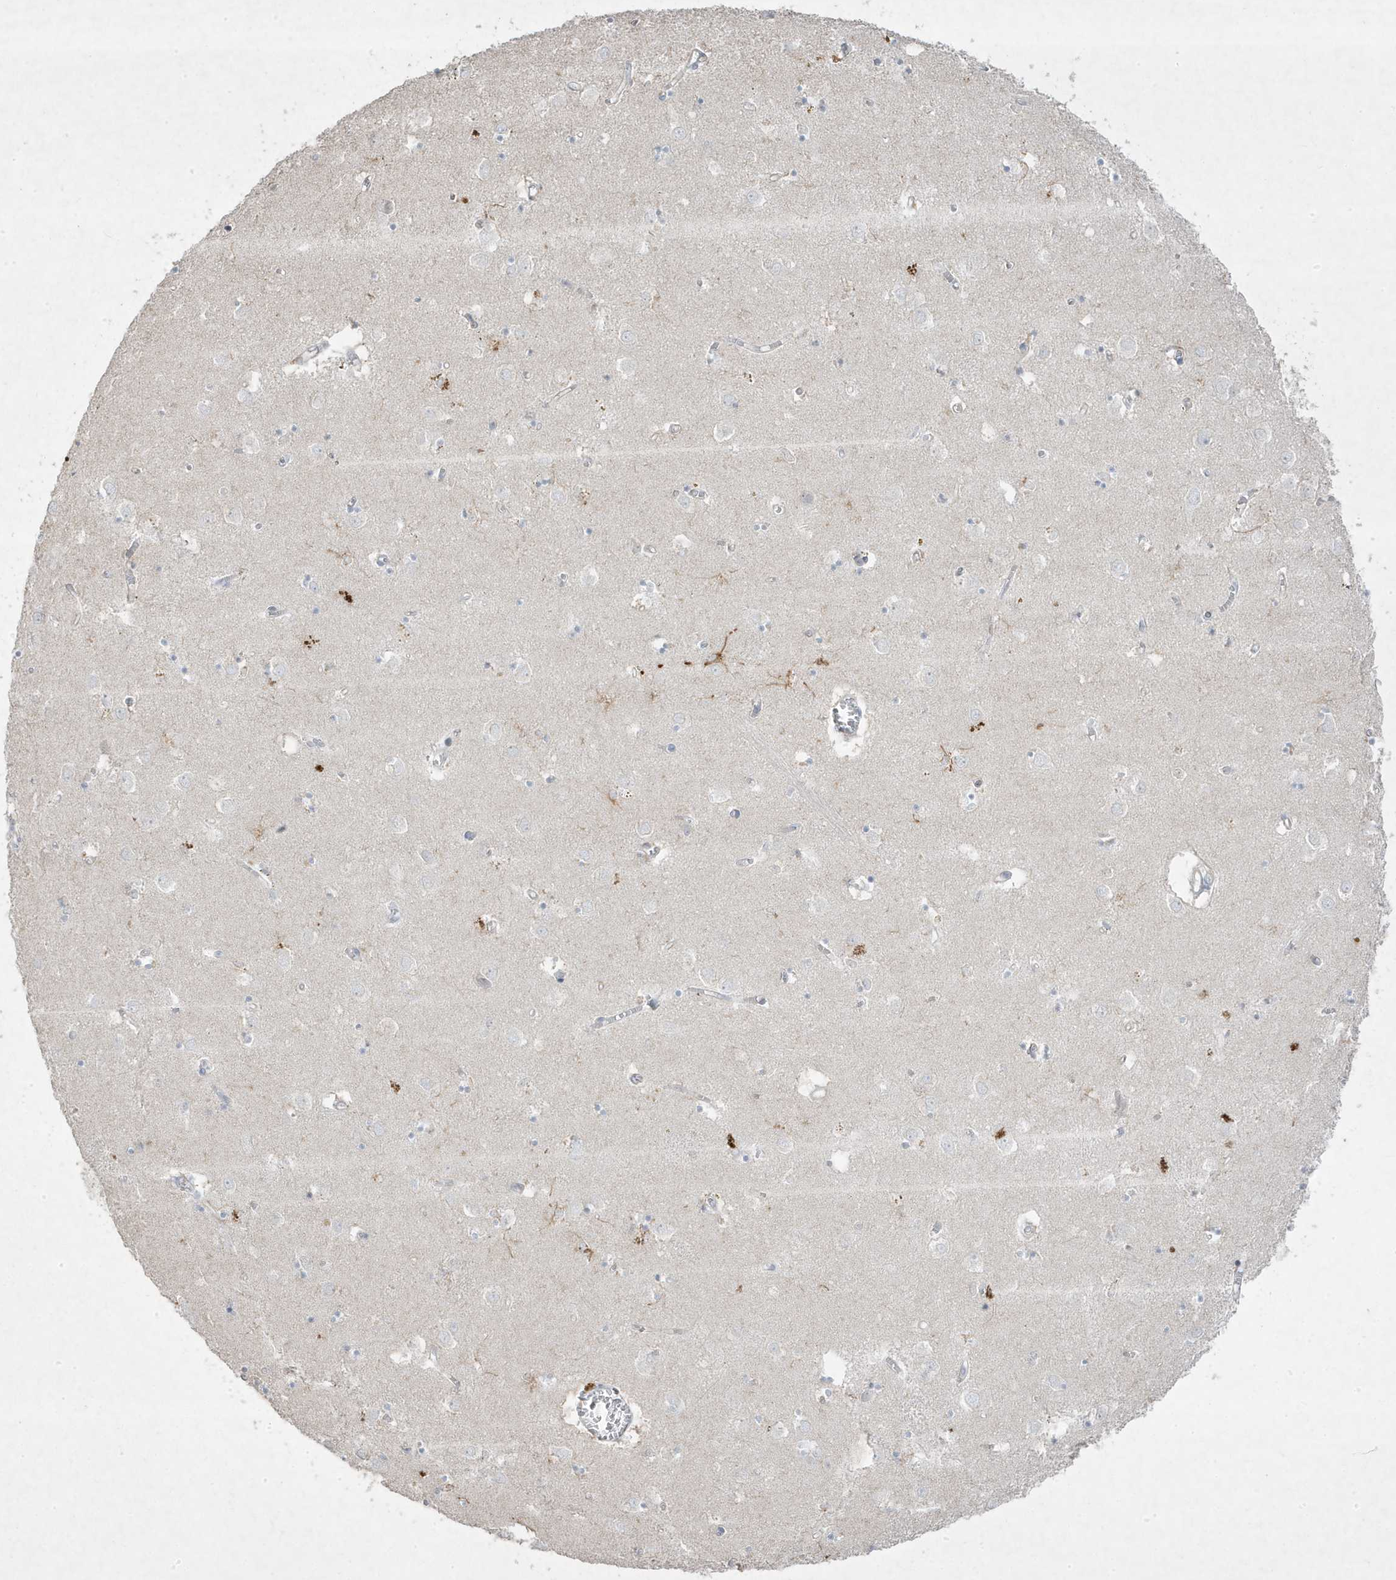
{"staining": {"intensity": "negative", "quantity": "none", "location": "none"}, "tissue": "caudate", "cell_type": "Glial cells", "image_type": "normal", "snomed": [{"axis": "morphology", "description": "Normal tissue, NOS"}, {"axis": "topography", "description": "Lateral ventricle wall"}], "caption": "Human caudate stained for a protein using IHC shows no expression in glial cells.", "gene": "RGL4", "patient": {"sex": "male", "age": 70}}